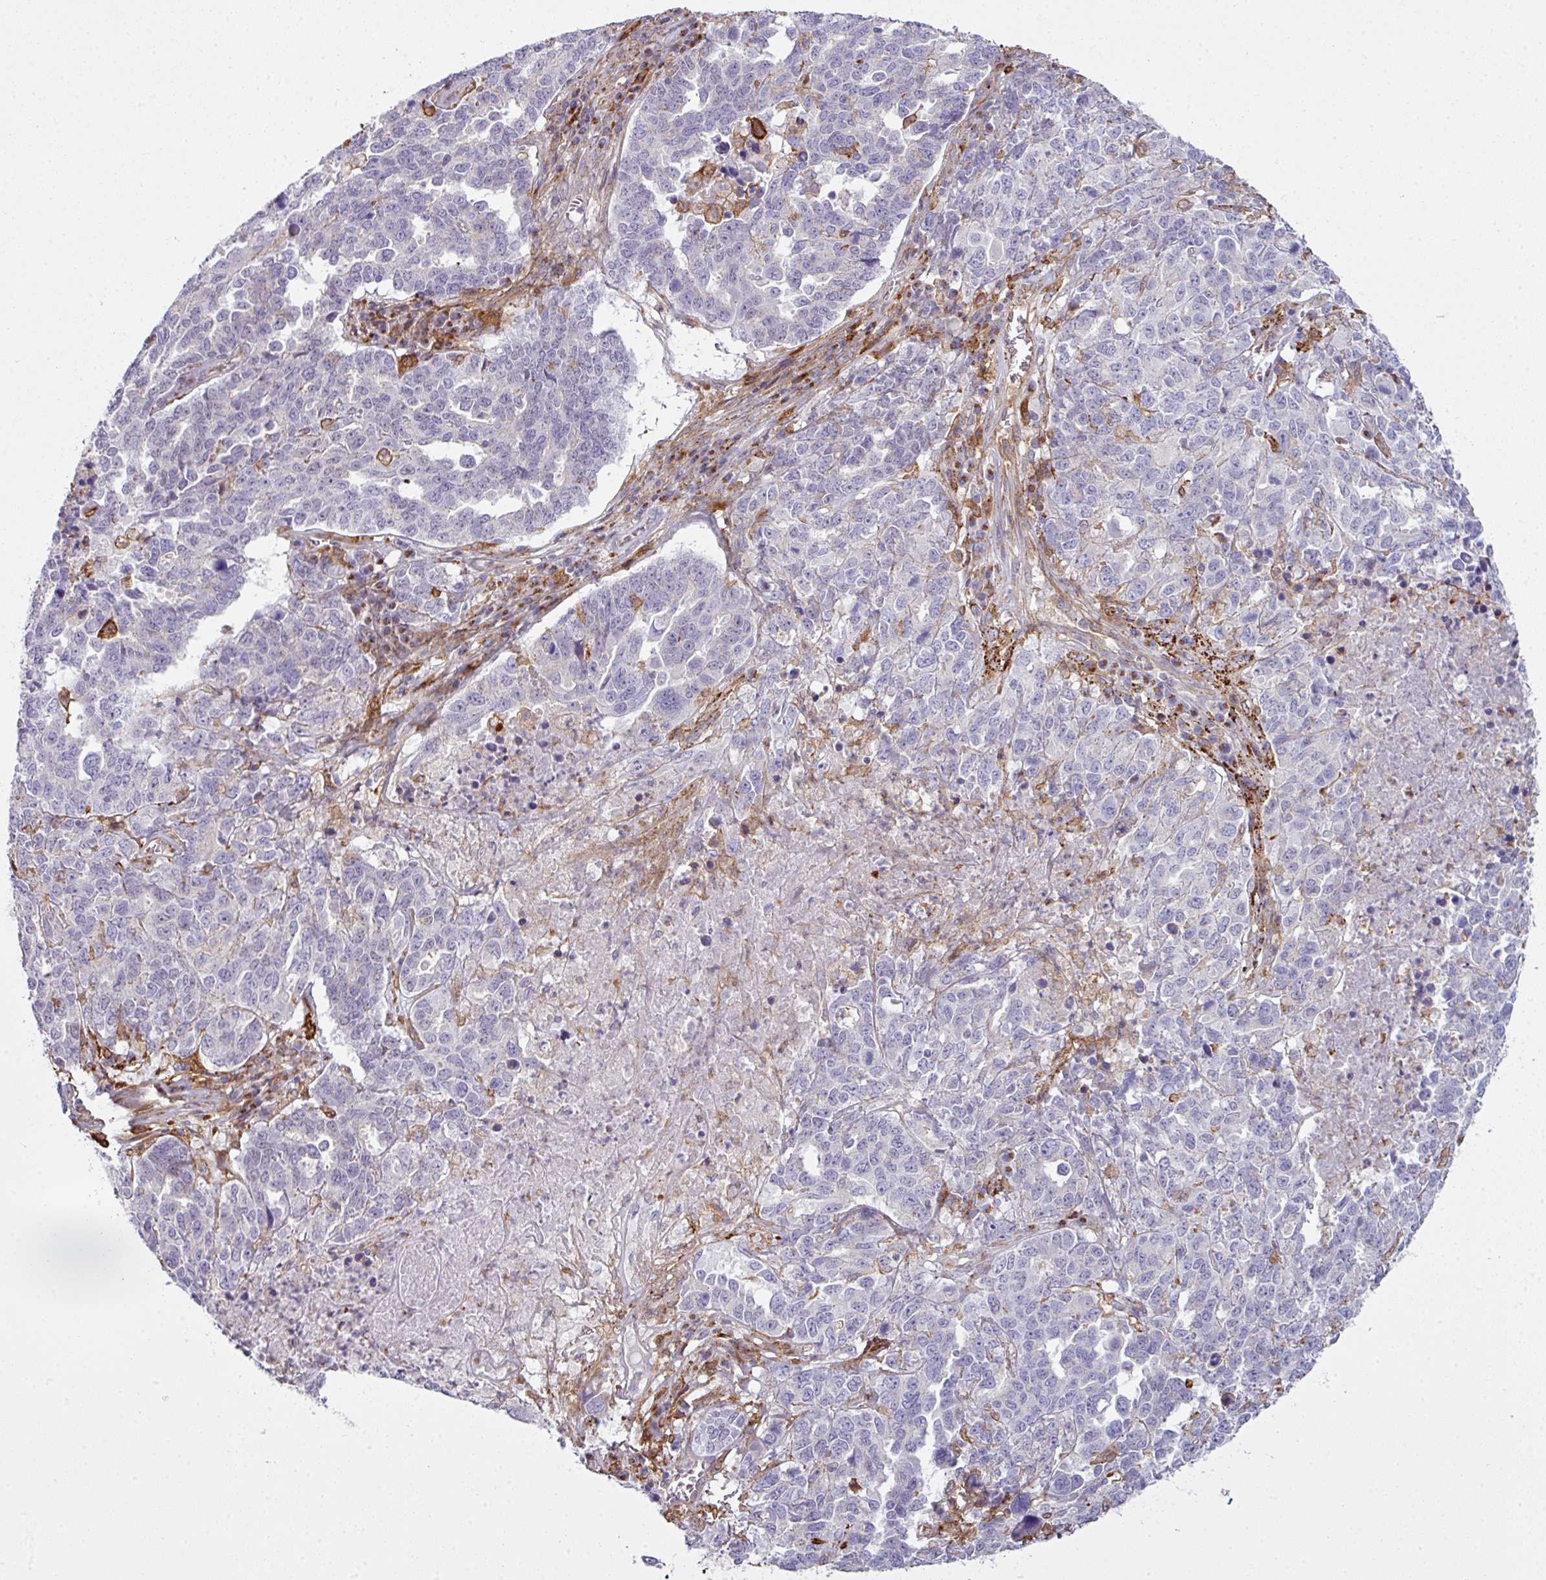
{"staining": {"intensity": "negative", "quantity": "none", "location": "none"}, "tissue": "ovarian cancer", "cell_type": "Tumor cells", "image_type": "cancer", "snomed": [{"axis": "morphology", "description": "Carcinoma, endometroid"}, {"axis": "topography", "description": "Ovary"}], "caption": "Ovarian cancer was stained to show a protein in brown. There is no significant staining in tumor cells. (Stains: DAB IHC with hematoxylin counter stain, Microscopy: brightfield microscopy at high magnification).", "gene": "COL8A1", "patient": {"sex": "female", "age": 62}}